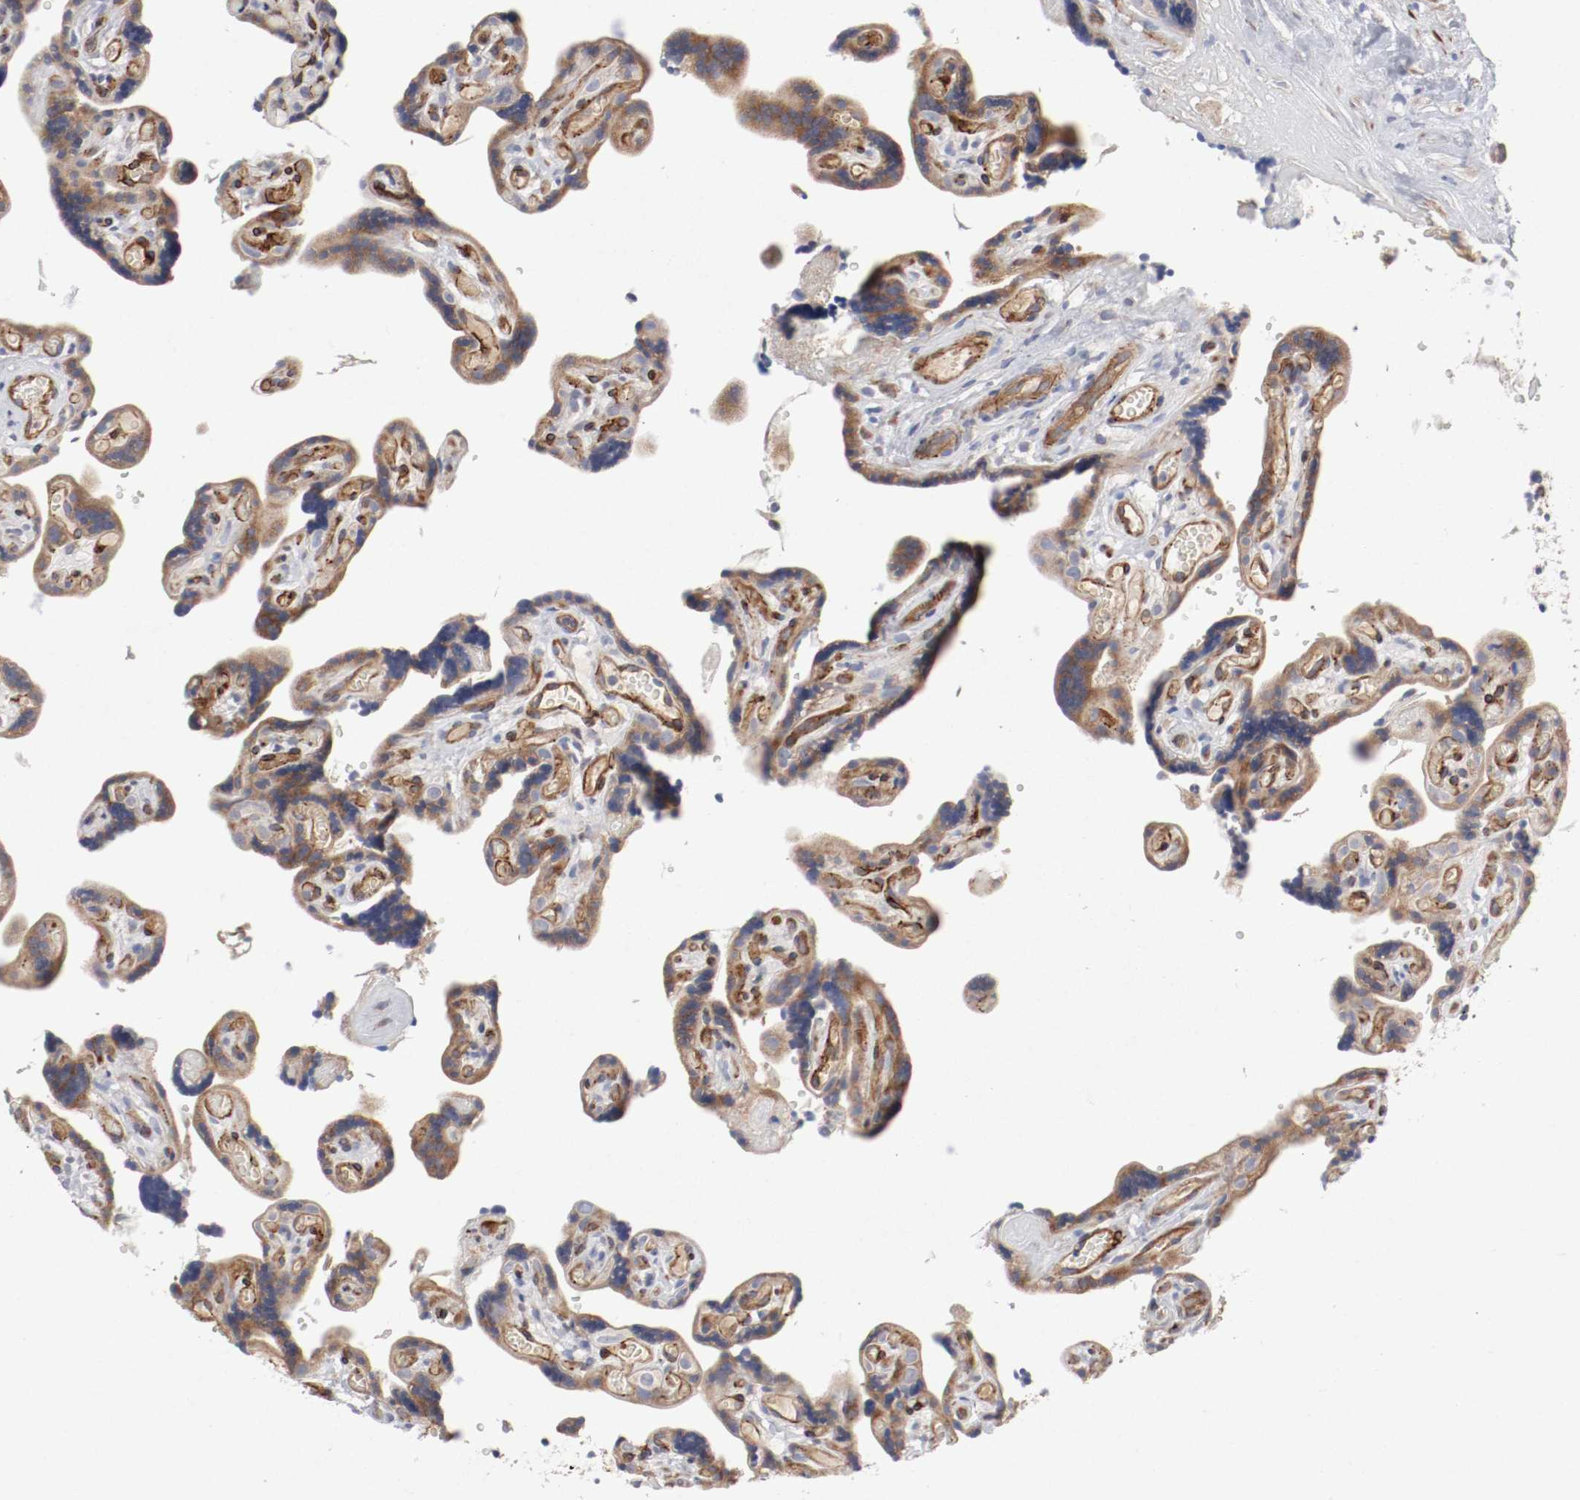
{"staining": {"intensity": "moderate", "quantity": ">75%", "location": "cytoplasmic/membranous"}, "tissue": "placenta", "cell_type": "Decidual cells", "image_type": "normal", "snomed": [{"axis": "morphology", "description": "Normal tissue, NOS"}, {"axis": "topography", "description": "Placenta"}], "caption": "A medium amount of moderate cytoplasmic/membranous expression is present in approximately >75% of decidual cells in benign placenta. Nuclei are stained in blue.", "gene": "GIT1", "patient": {"sex": "female", "age": 30}}